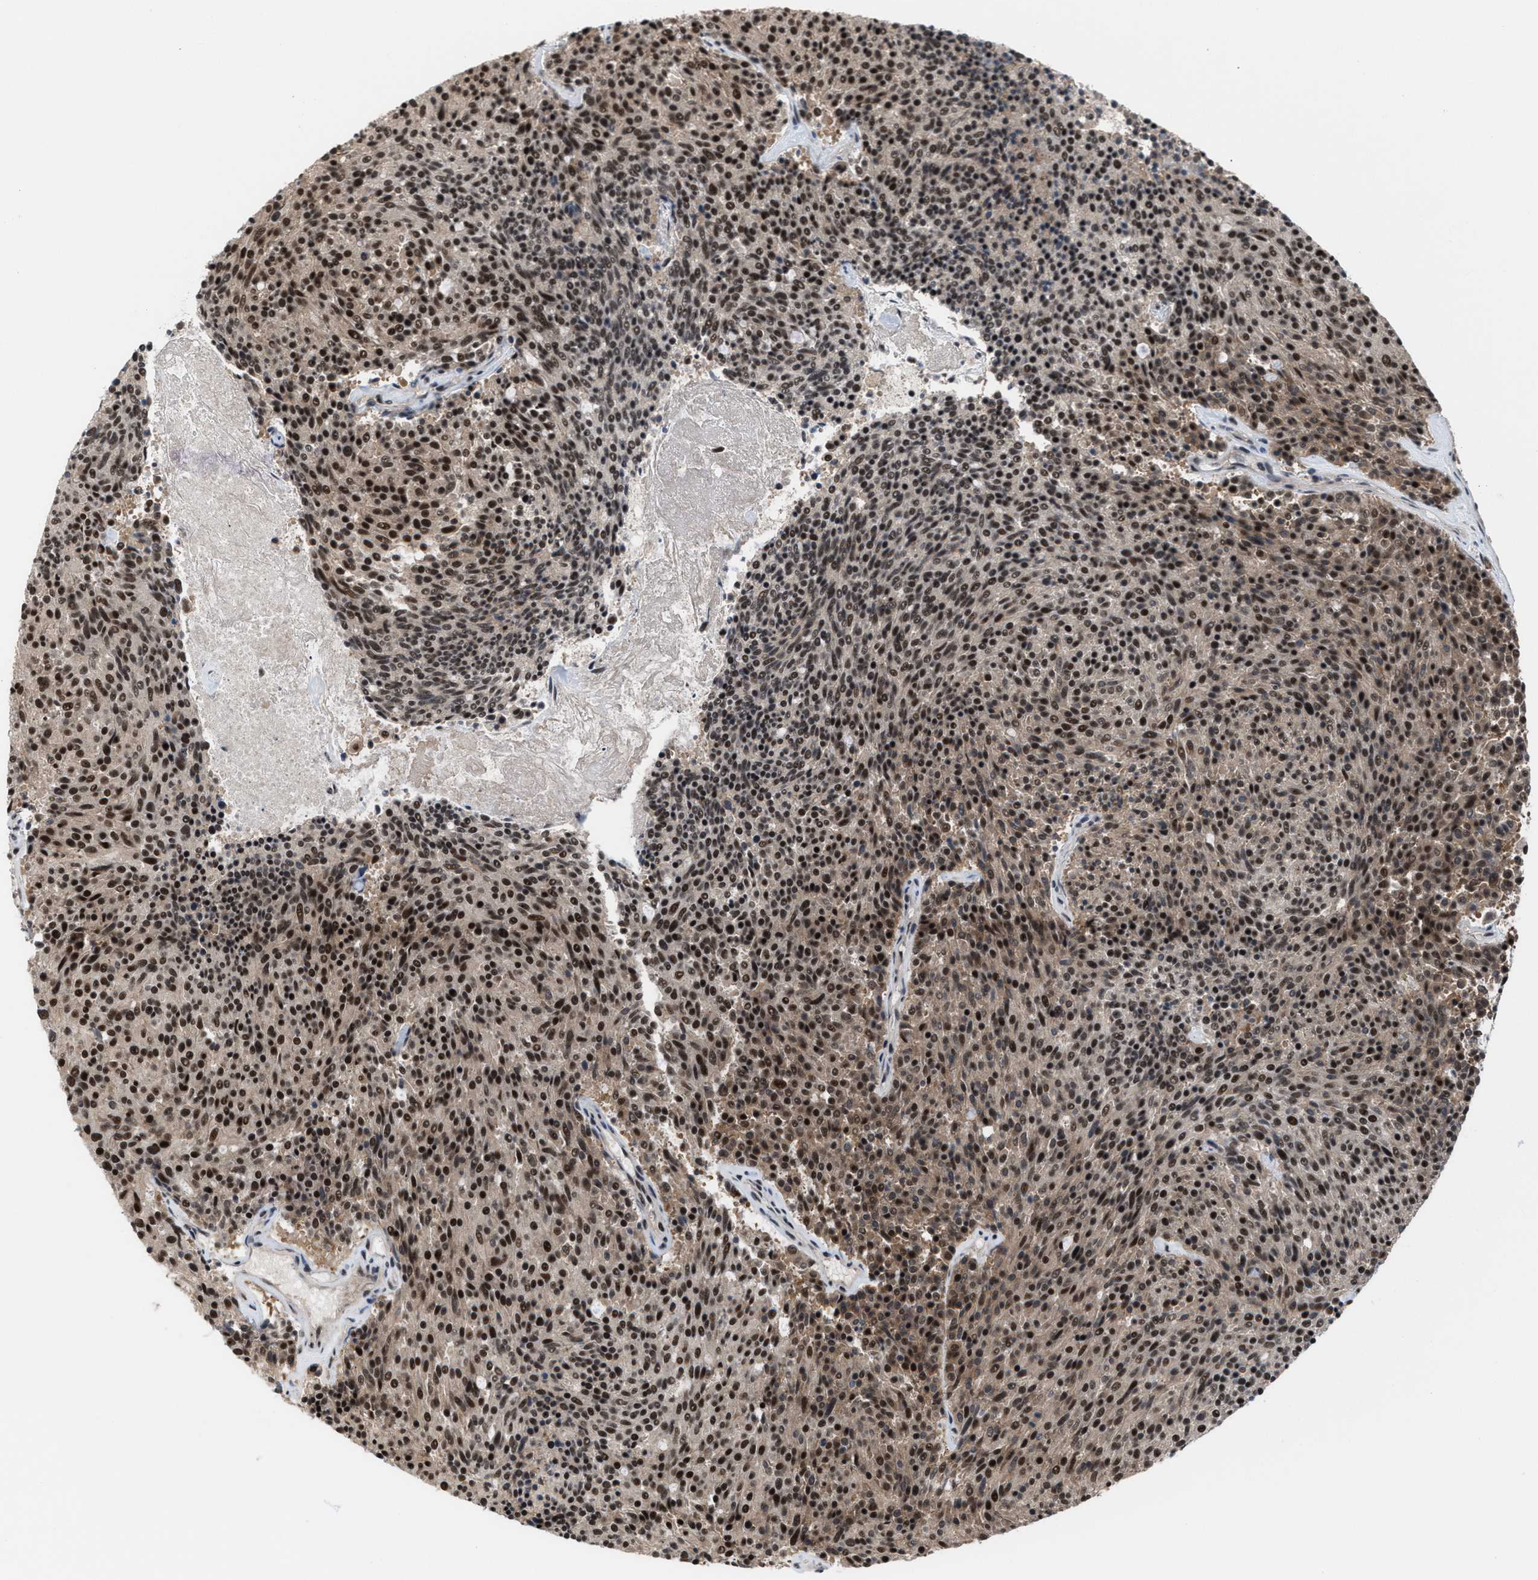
{"staining": {"intensity": "strong", "quantity": ">75%", "location": "cytoplasmic/membranous,nuclear"}, "tissue": "carcinoid", "cell_type": "Tumor cells", "image_type": "cancer", "snomed": [{"axis": "morphology", "description": "Carcinoid, malignant, NOS"}, {"axis": "topography", "description": "Pancreas"}], "caption": "Tumor cells show high levels of strong cytoplasmic/membranous and nuclear positivity in about >75% of cells in human malignant carcinoid. The protein is stained brown, and the nuclei are stained in blue (DAB IHC with brightfield microscopy, high magnification).", "gene": "PRPF4", "patient": {"sex": "female", "age": 54}}